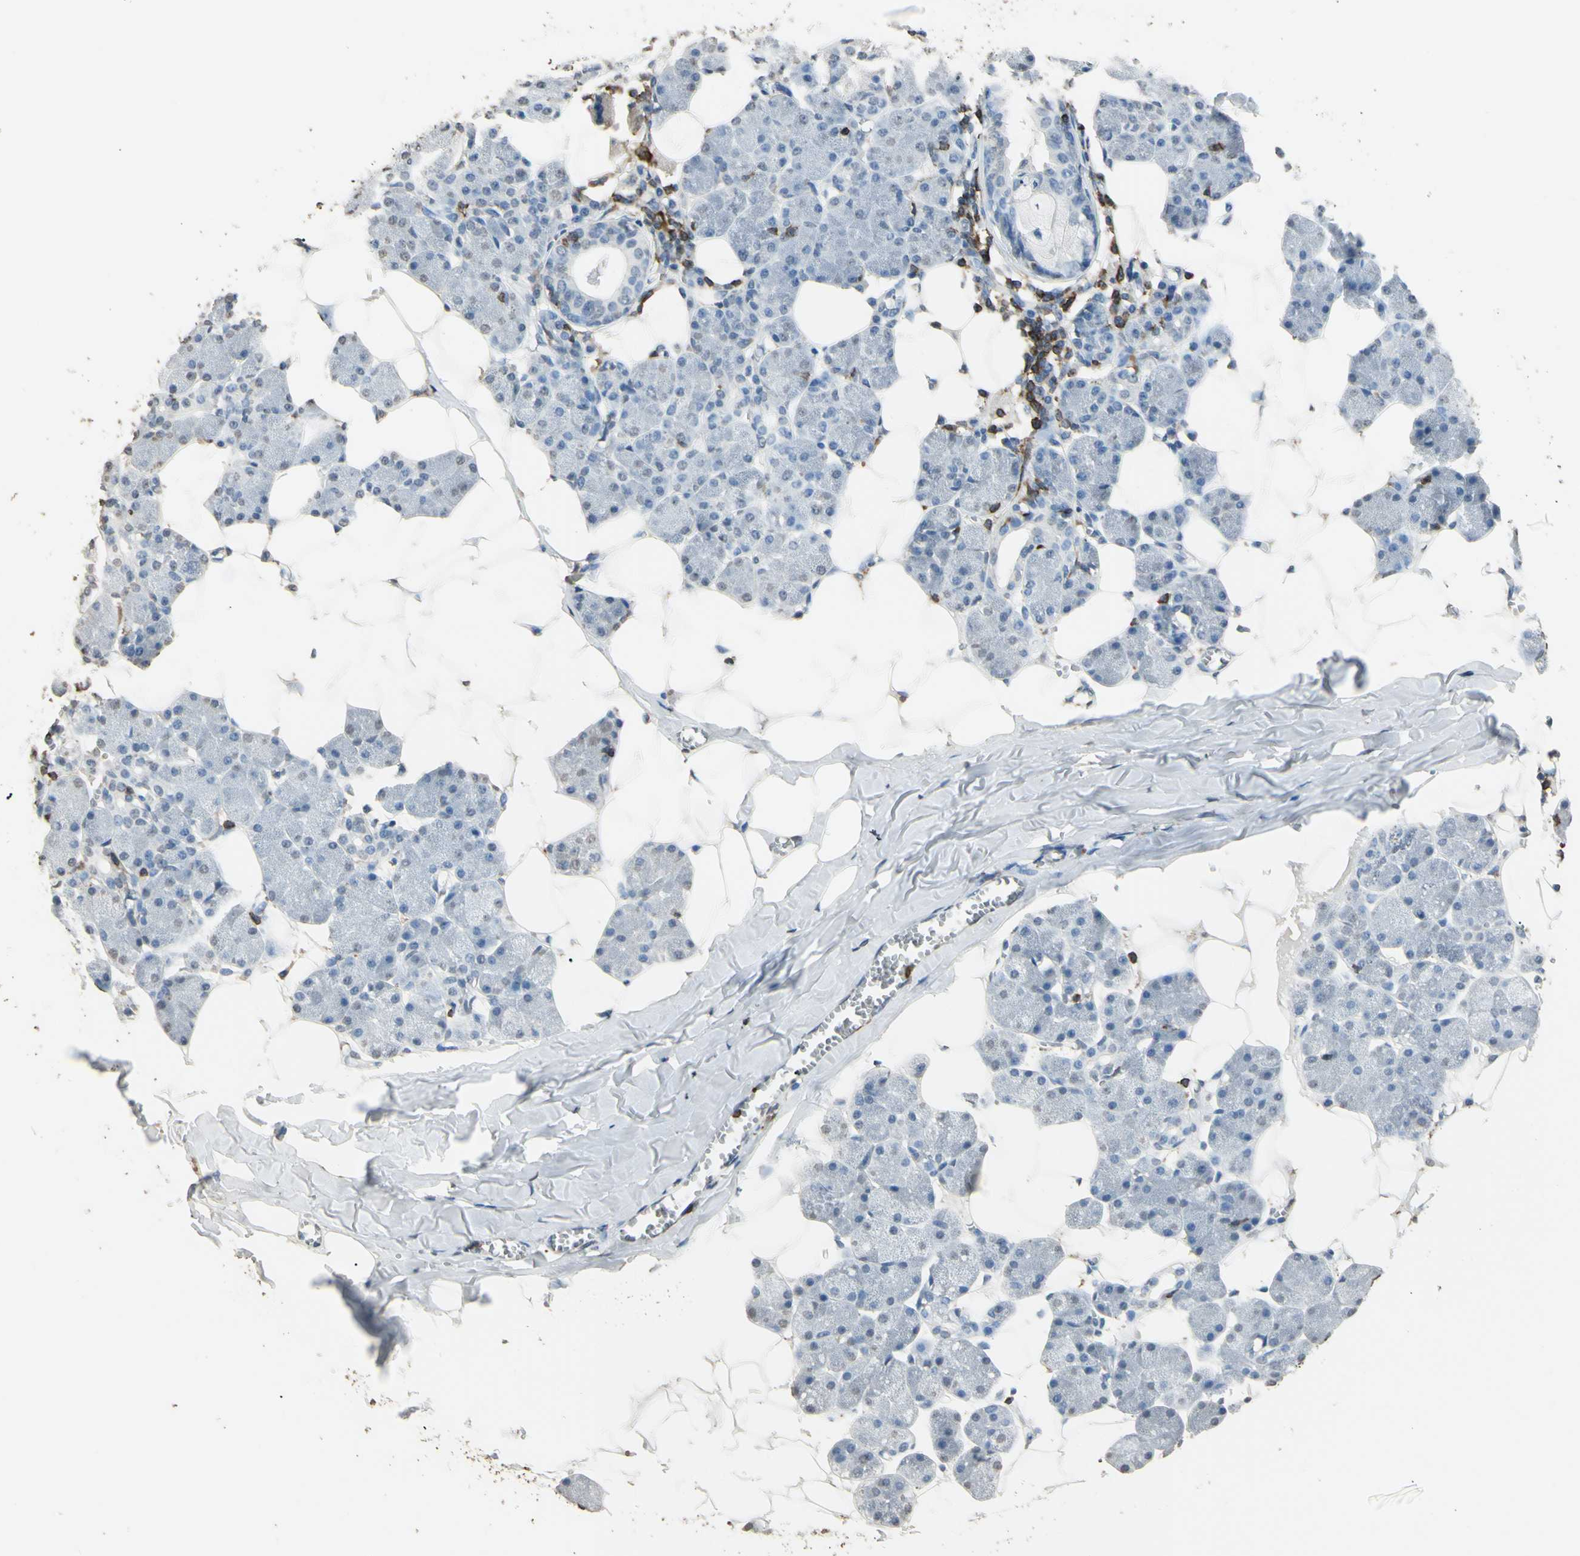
{"staining": {"intensity": "negative", "quantity": "none", "location": "none"}, "tissue": "salivary gland", "cell_type": "Glandular cells", "image_type": "normal", "snomed": [{"axis": "morphology", "description": "Normal tissue, NOS"}, {"axis": "morphology", "description": "Adenoma, NOS"}, {"axis": "topography", "description": "Salivary gland"}], "caption": "Immunohistochemistry (IHC) image of benign salivary gland: salivary gland stained with DAB (3,3'-diaminobenzidine) displays no significant protein expression in glandular cells. The staining was performed using DAB to visualize the protein expression in brown, while the nuclei were stained in blue with hematoxylin (Magnification: 20x).", "gene": "PSTPIP1", "patient": {"sex": "female", "age": 32}}